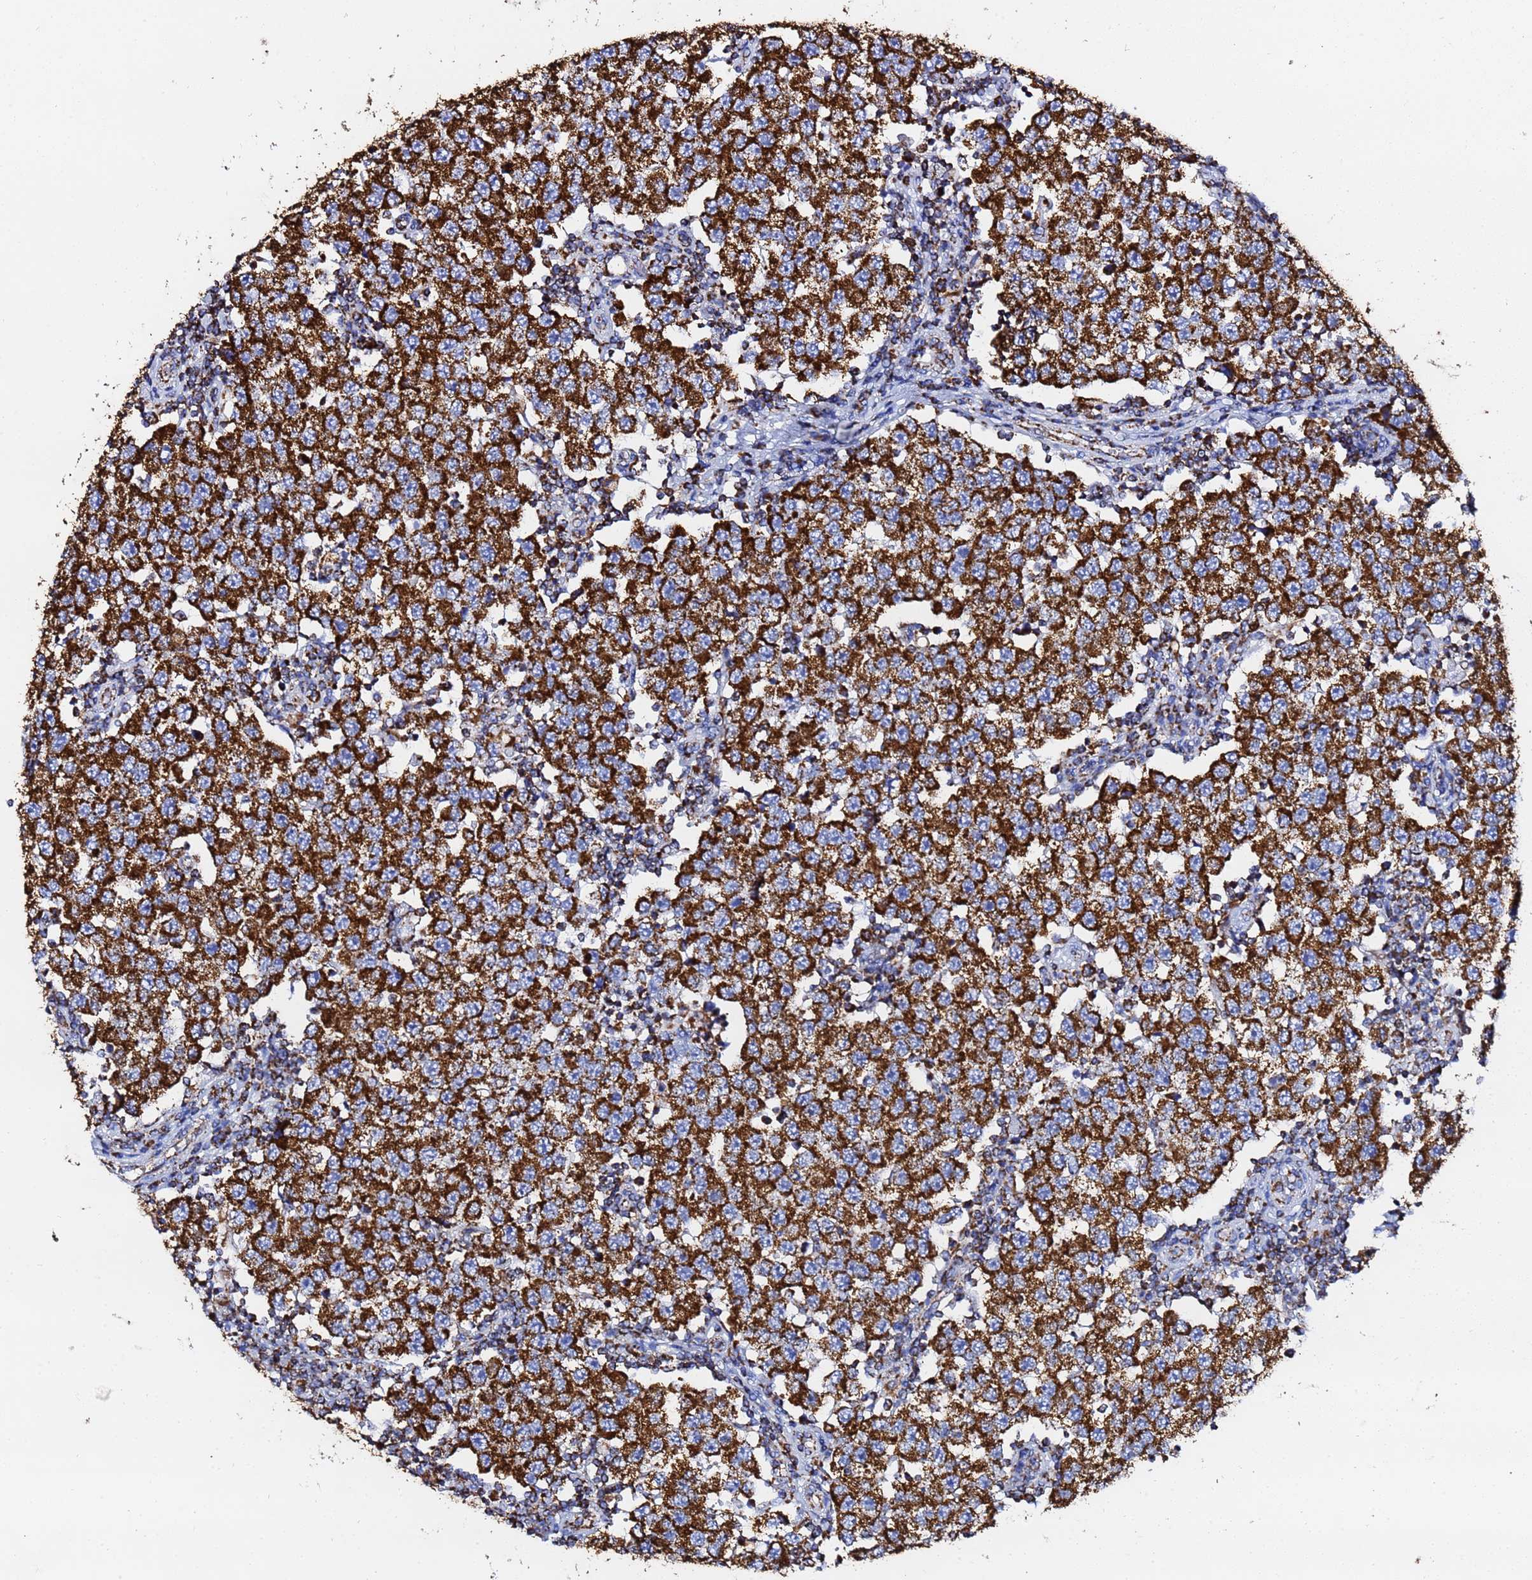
{"staining": {"intensity": "strong", "quantity": ">75%", "location": "cytoplasmic/membranous"}, "tissue": "testis cancer", "cell_type": "Tumor cells", "image_type": "cancer", "snomed": [{"axis": "morphology", "description": "Seminoma, NOS"}, {"axis": "topography", "description": "Testis"}], "caption": "Immunohistochemistry histopathology image of neoplastic tissue: testis seminoma stained using immunohistochemistry (IHC) shows high levels of strong protein expression localized specifically in the cytoplasmic/membranous of tumor cells, appearing as a cytoplasmic/membranous brown color.", "gene": "PHB2", "patient": {"sex": "male", "age": 34}}